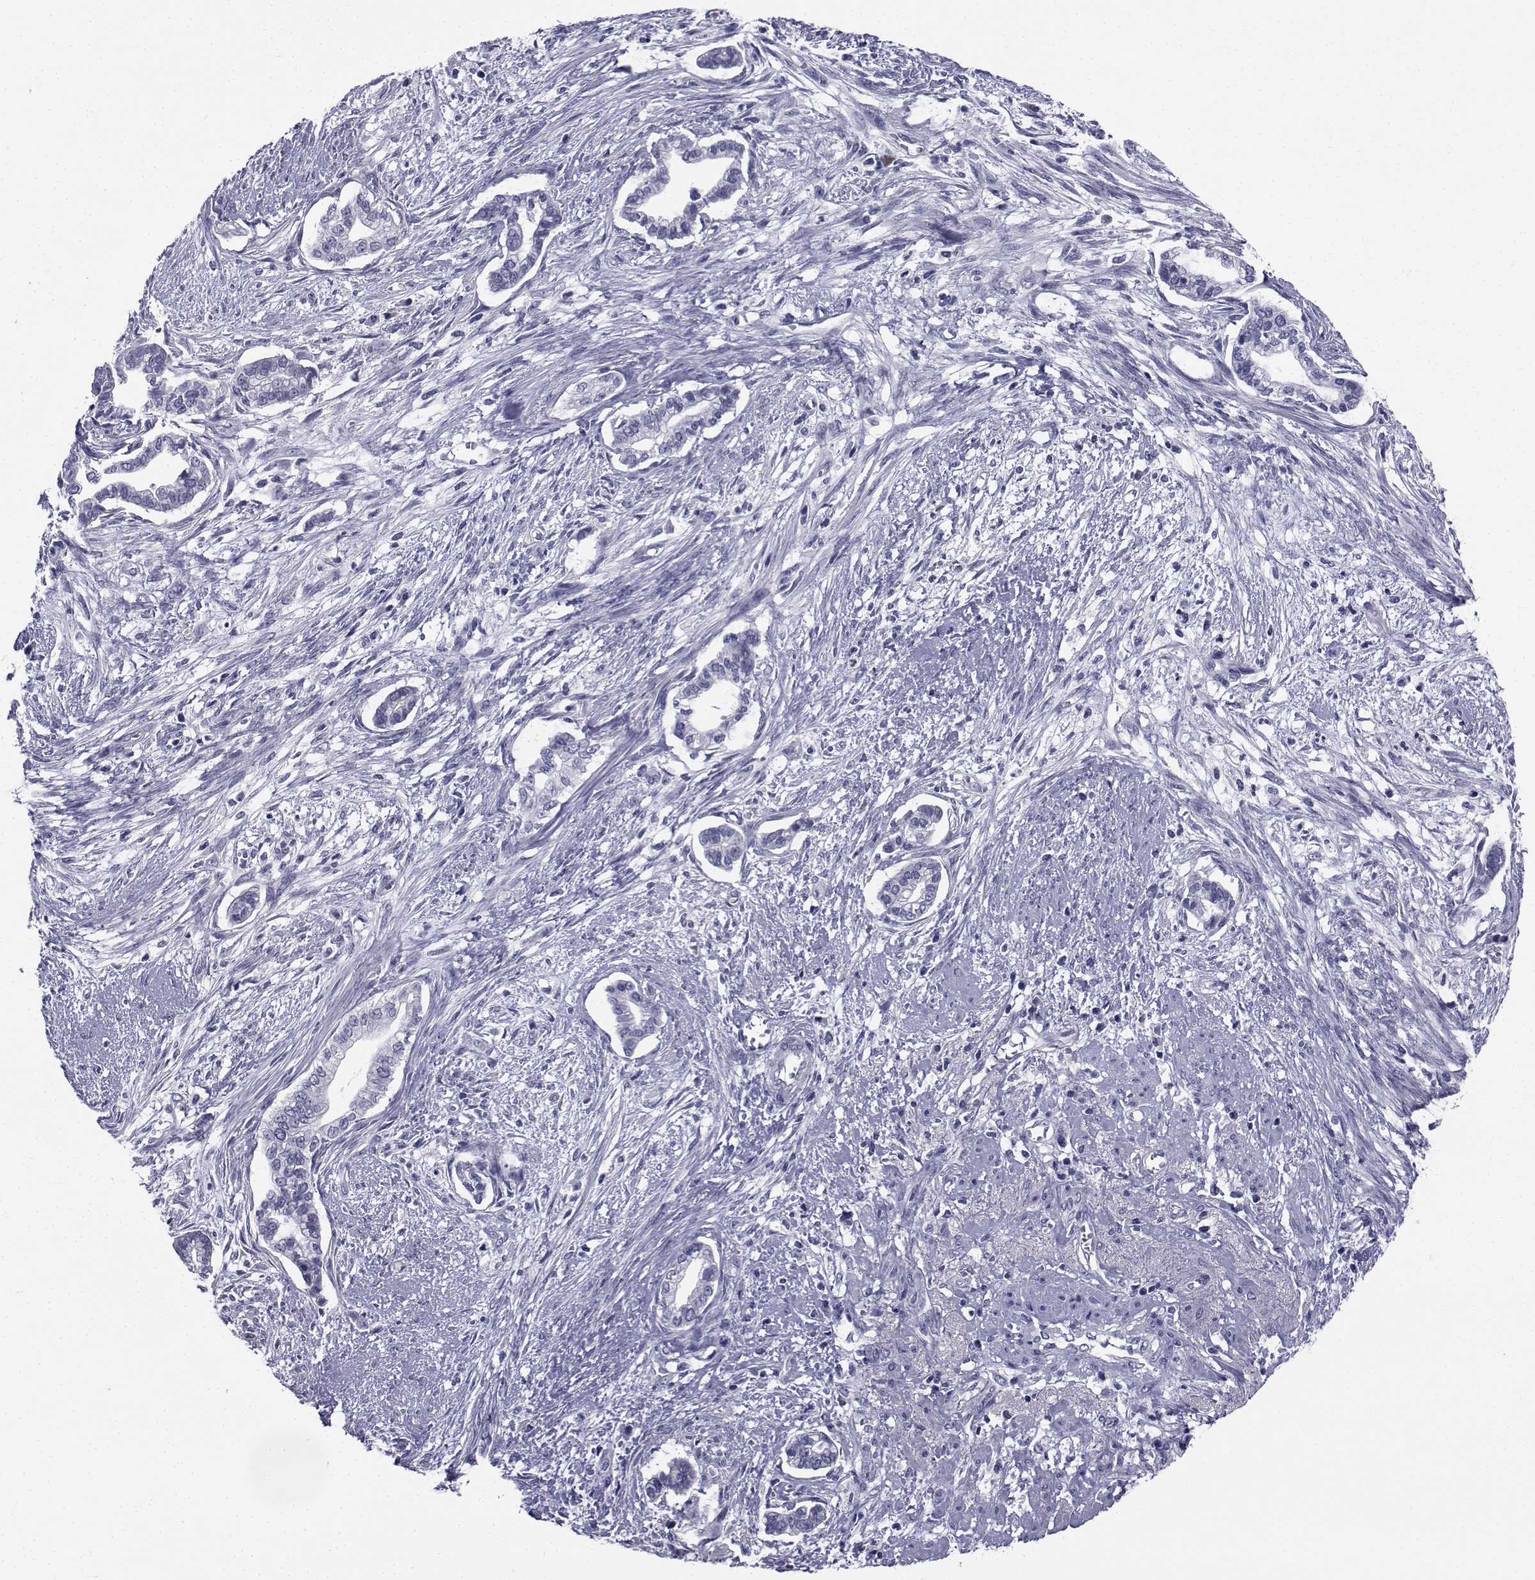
{"staining": {"intensity": "negative", "quantity": "none", "location": "none"}, "tissue": "cervical cancer", "cell_type": "Tumor cells", "image_type": "cancer", "snomed": [{"axis": "morphology", "description": "Adenocarcinoma, NOS"}, {"axis": "topography", "description": "Cervix"}], "caption": "The micrograph exhibits no significant expression in tumor cells of cervical cancer (adenocarcinoma).", "gene": "CHRNA1", "patient": {"sex": "female", "age": 62}}